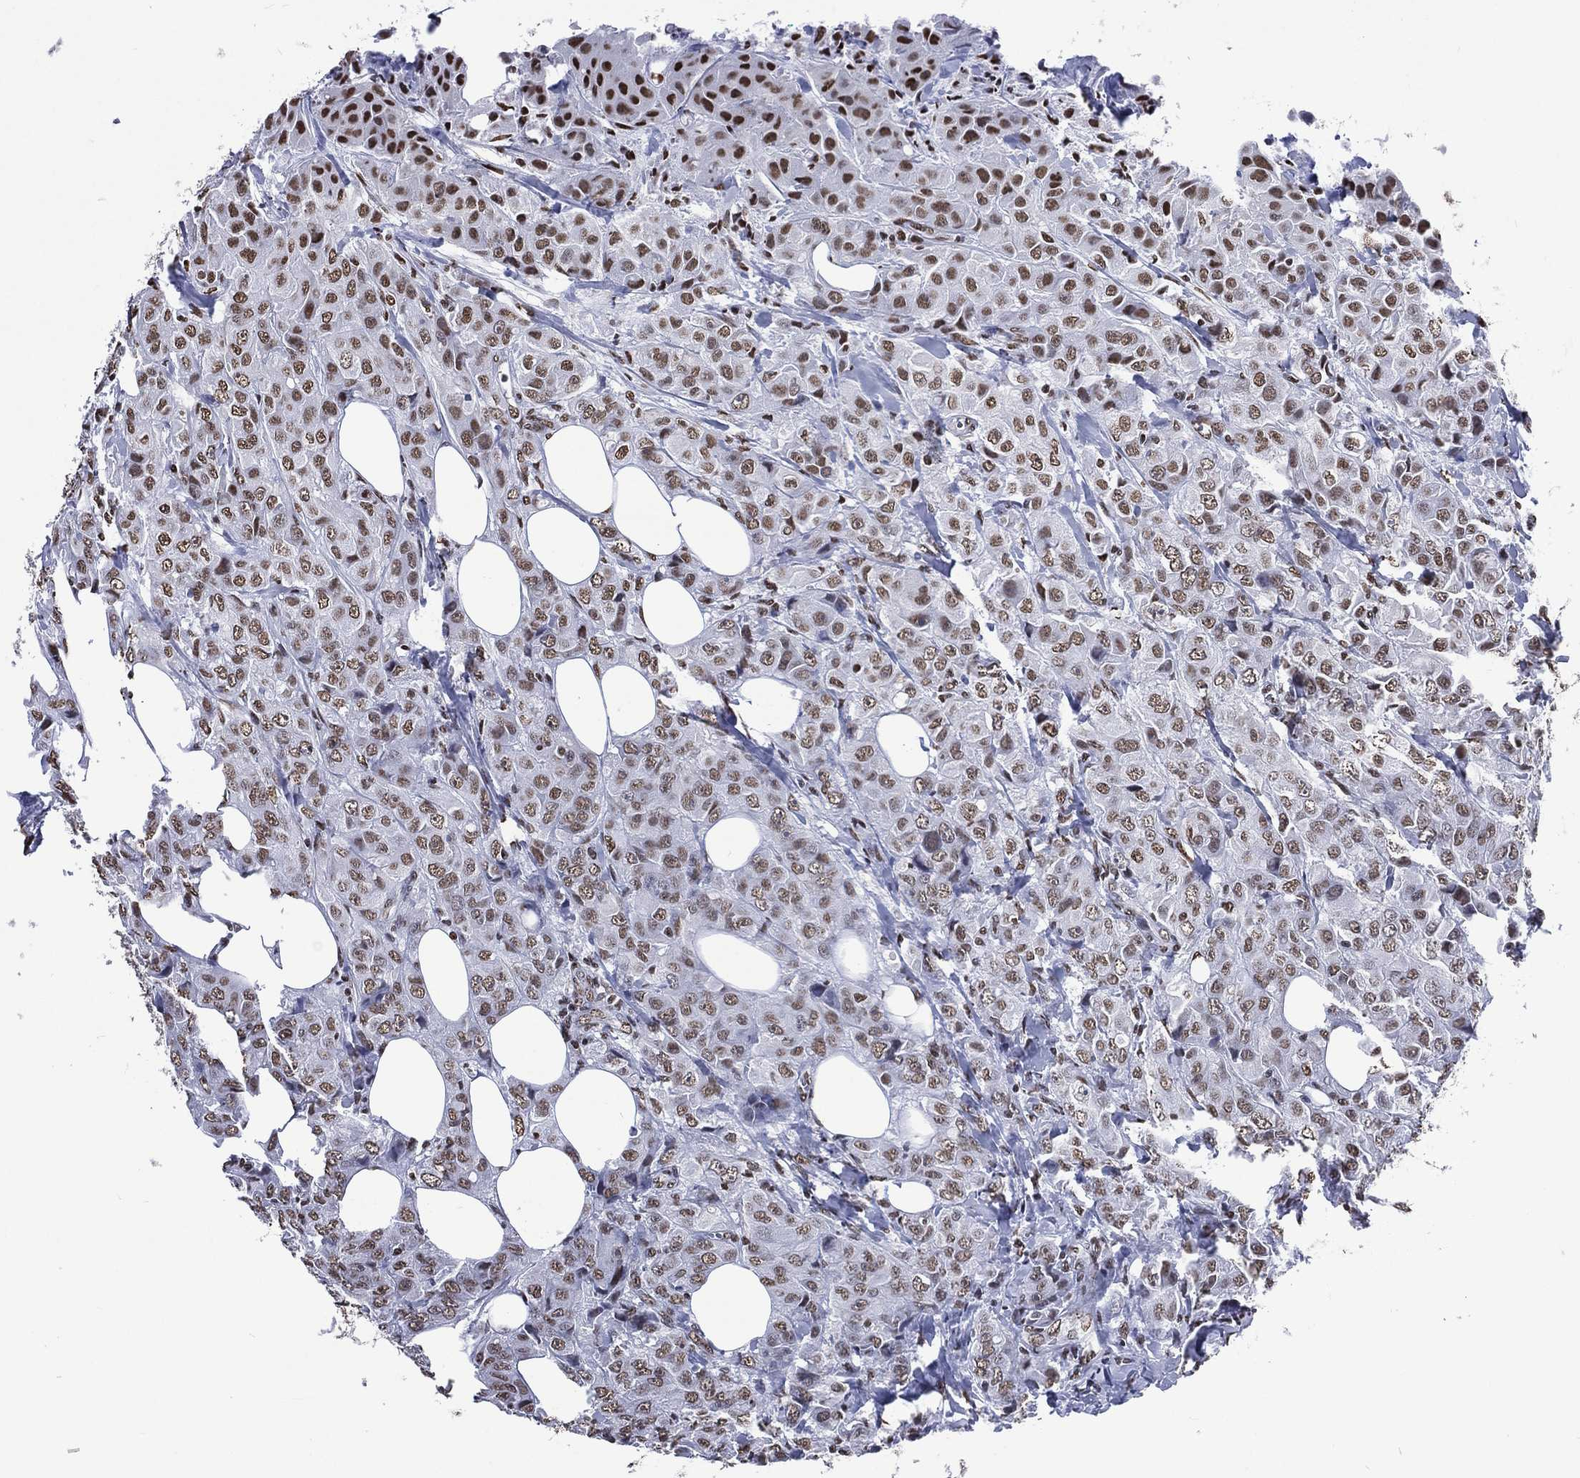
{"staining": {"intensity": "moderate", "quantity": ">75%", "location": "nuclear"}, "tissue": "breast cancer", "cell_type": "Tumor cells", "image_type": "cancer", "snomed": [{"axis": "morphology", "description": "Duct carcinoma"}, {"axis": "topography", "description": "Breast"}], "caption": "The image demonstrates staining of infiltrating ductal carcinoma (breast), revealing moderate nuclear protein positivity (brown color) within tumor cells.", "gene": "RETREG2", "patient": {"sex": "female", "age": 43}}